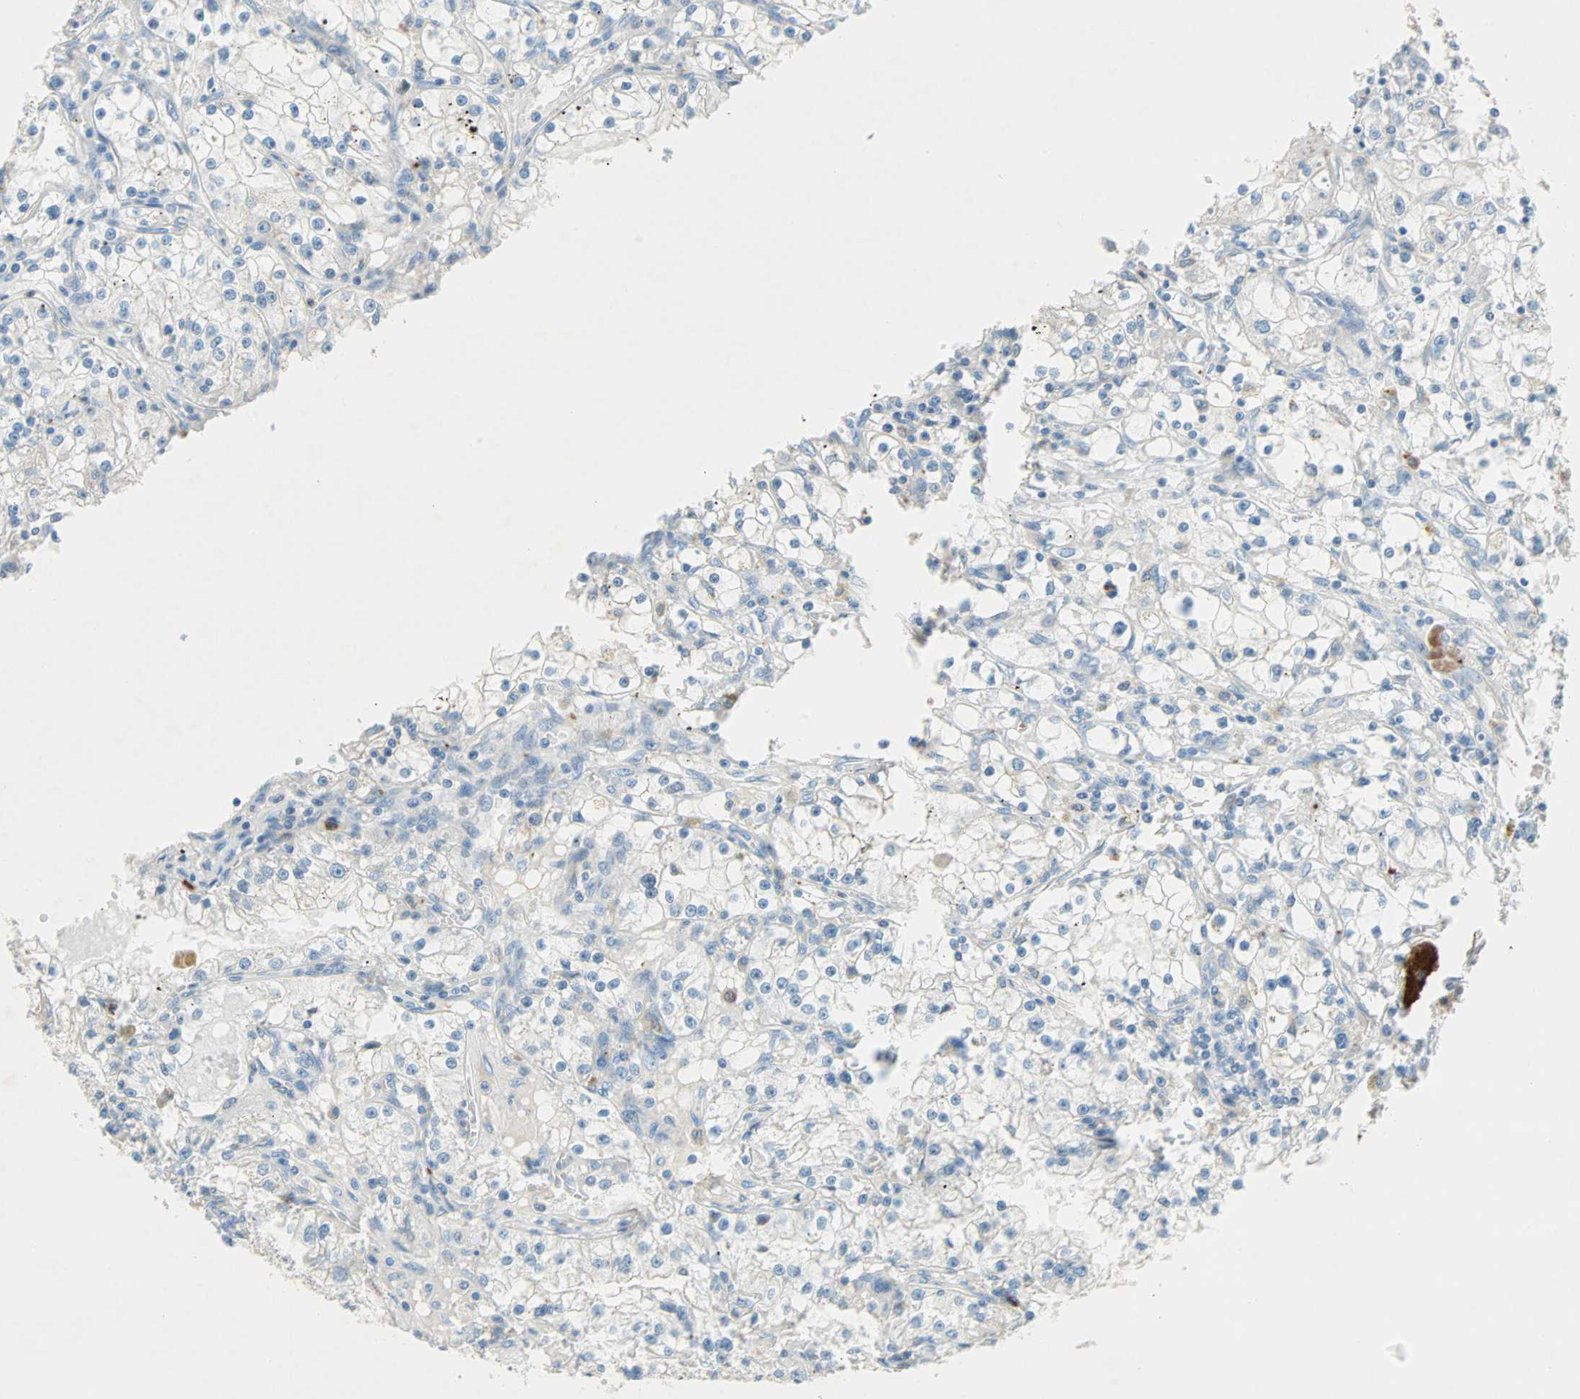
{"staining": {"intensity": "weak", "quantity": "25%-75%", "location": "cytoplasmic/membranous"}, "tissue": "renal cancer", "cell_type": "Tumor cells", "image_type": "cancer", "snomed": [{"axis": "morphology", "description": "Adenocarcinoma, NOS"}, {"axis": "topography", "description": "Kidney"}], "caption": "A high-resolution photomicrograph shows immunohistochemistry staining of adenocarcinoma (renal), which demonstrates weak cytoplasmic/membranous staining in approximately 25%-75% of tumor cells.", "gene": "LY6G6F", "patient": {"sex": "male", "age": 56}}